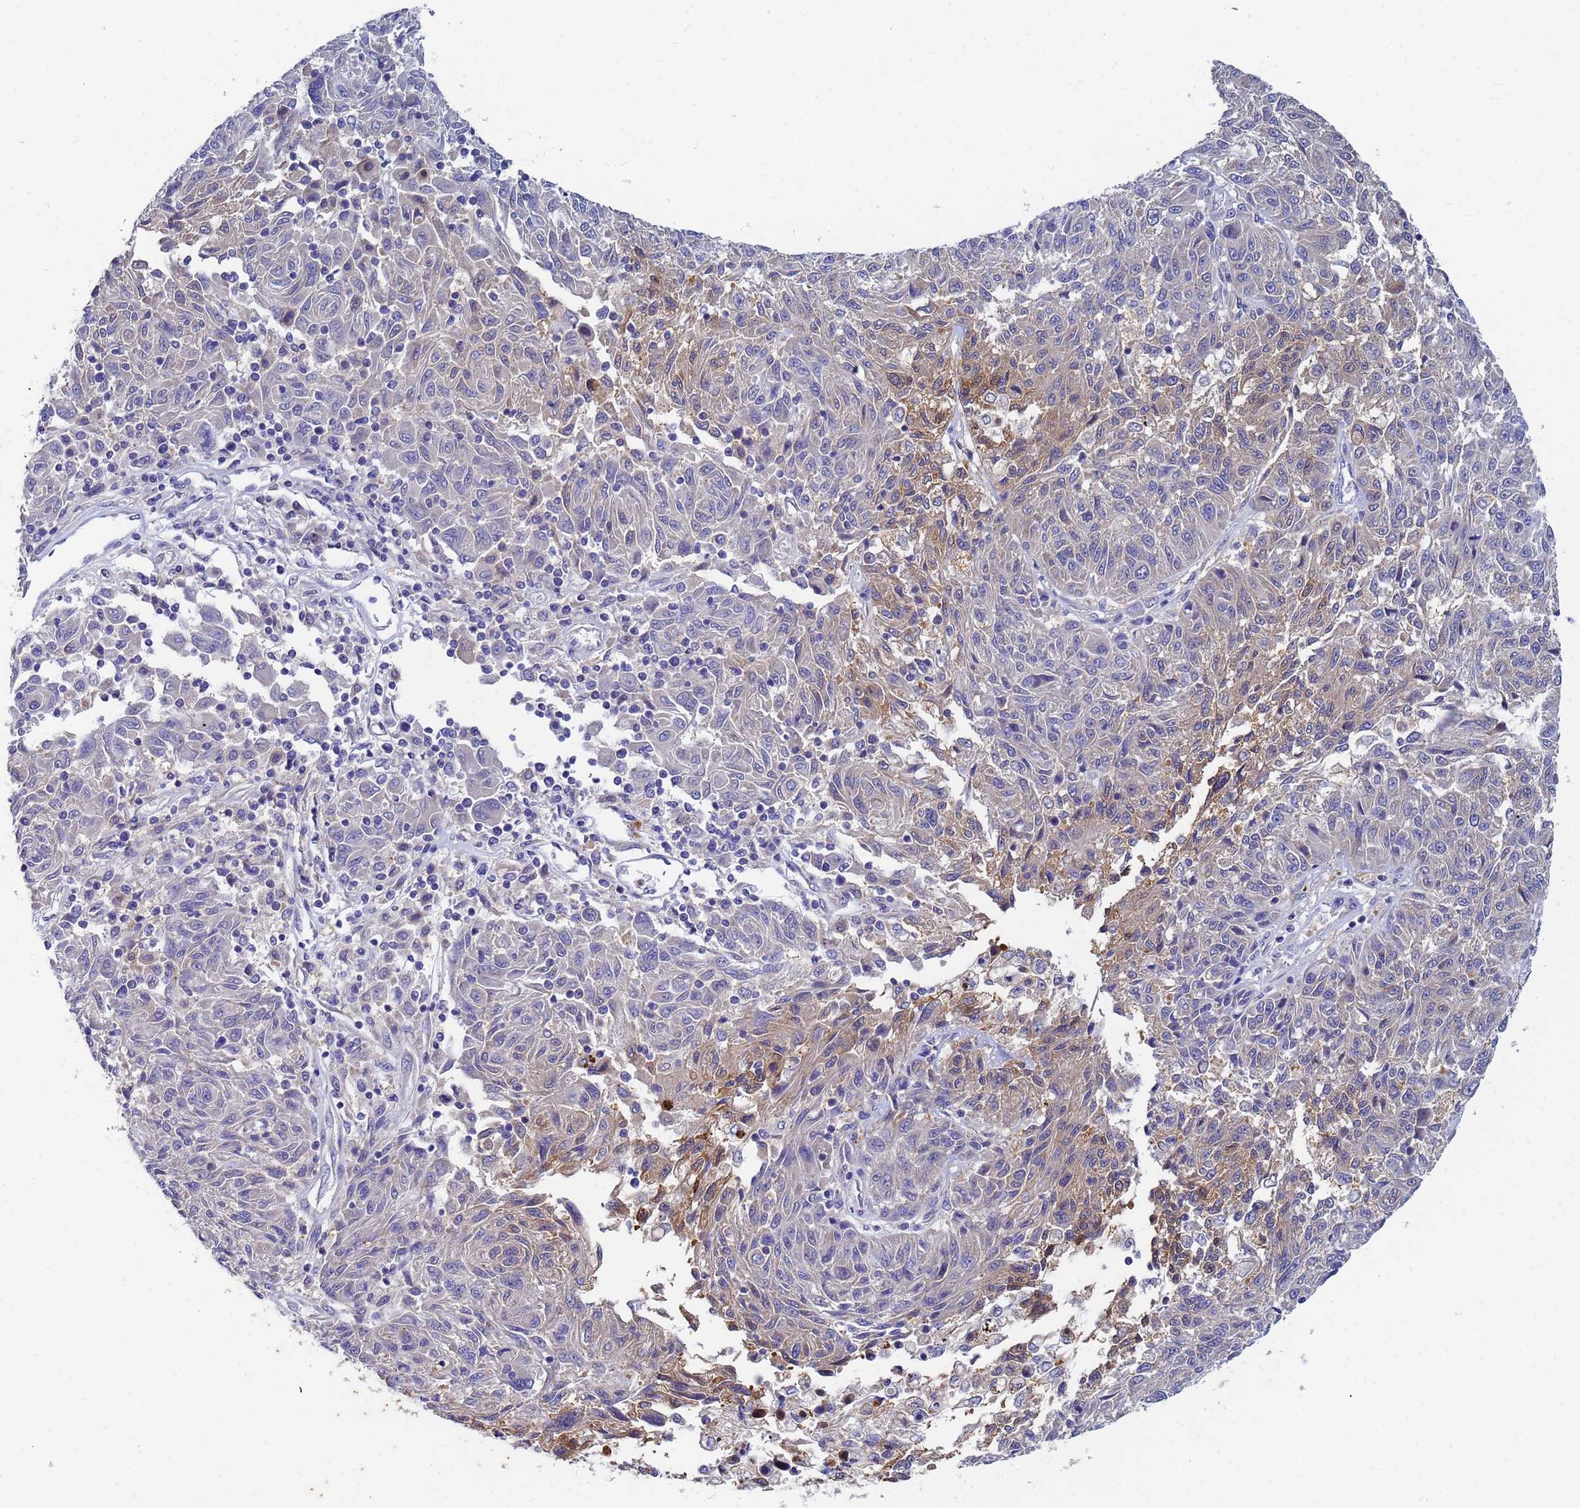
{"staining": {"intensity": "moderate", "quantity": "<25%", "location": "cytoplasmic/membranous"}, "tissue": "melanoma", "cell_type": "Tumor cells", "image_type": "cancer", "snomed": [{"axis": "morphology", "description": "Malignant melanoma, NOS"}, {"axis": "topography", "description": "Skin"}], "caption": "Melanoma stained for a protein (brown) reveals moderate cytoplasmic/membranous positive positivity in approximately <25% of tumor cells.", "gene": "TTLL11", "patient": {"sex": "male", "age": 53}}